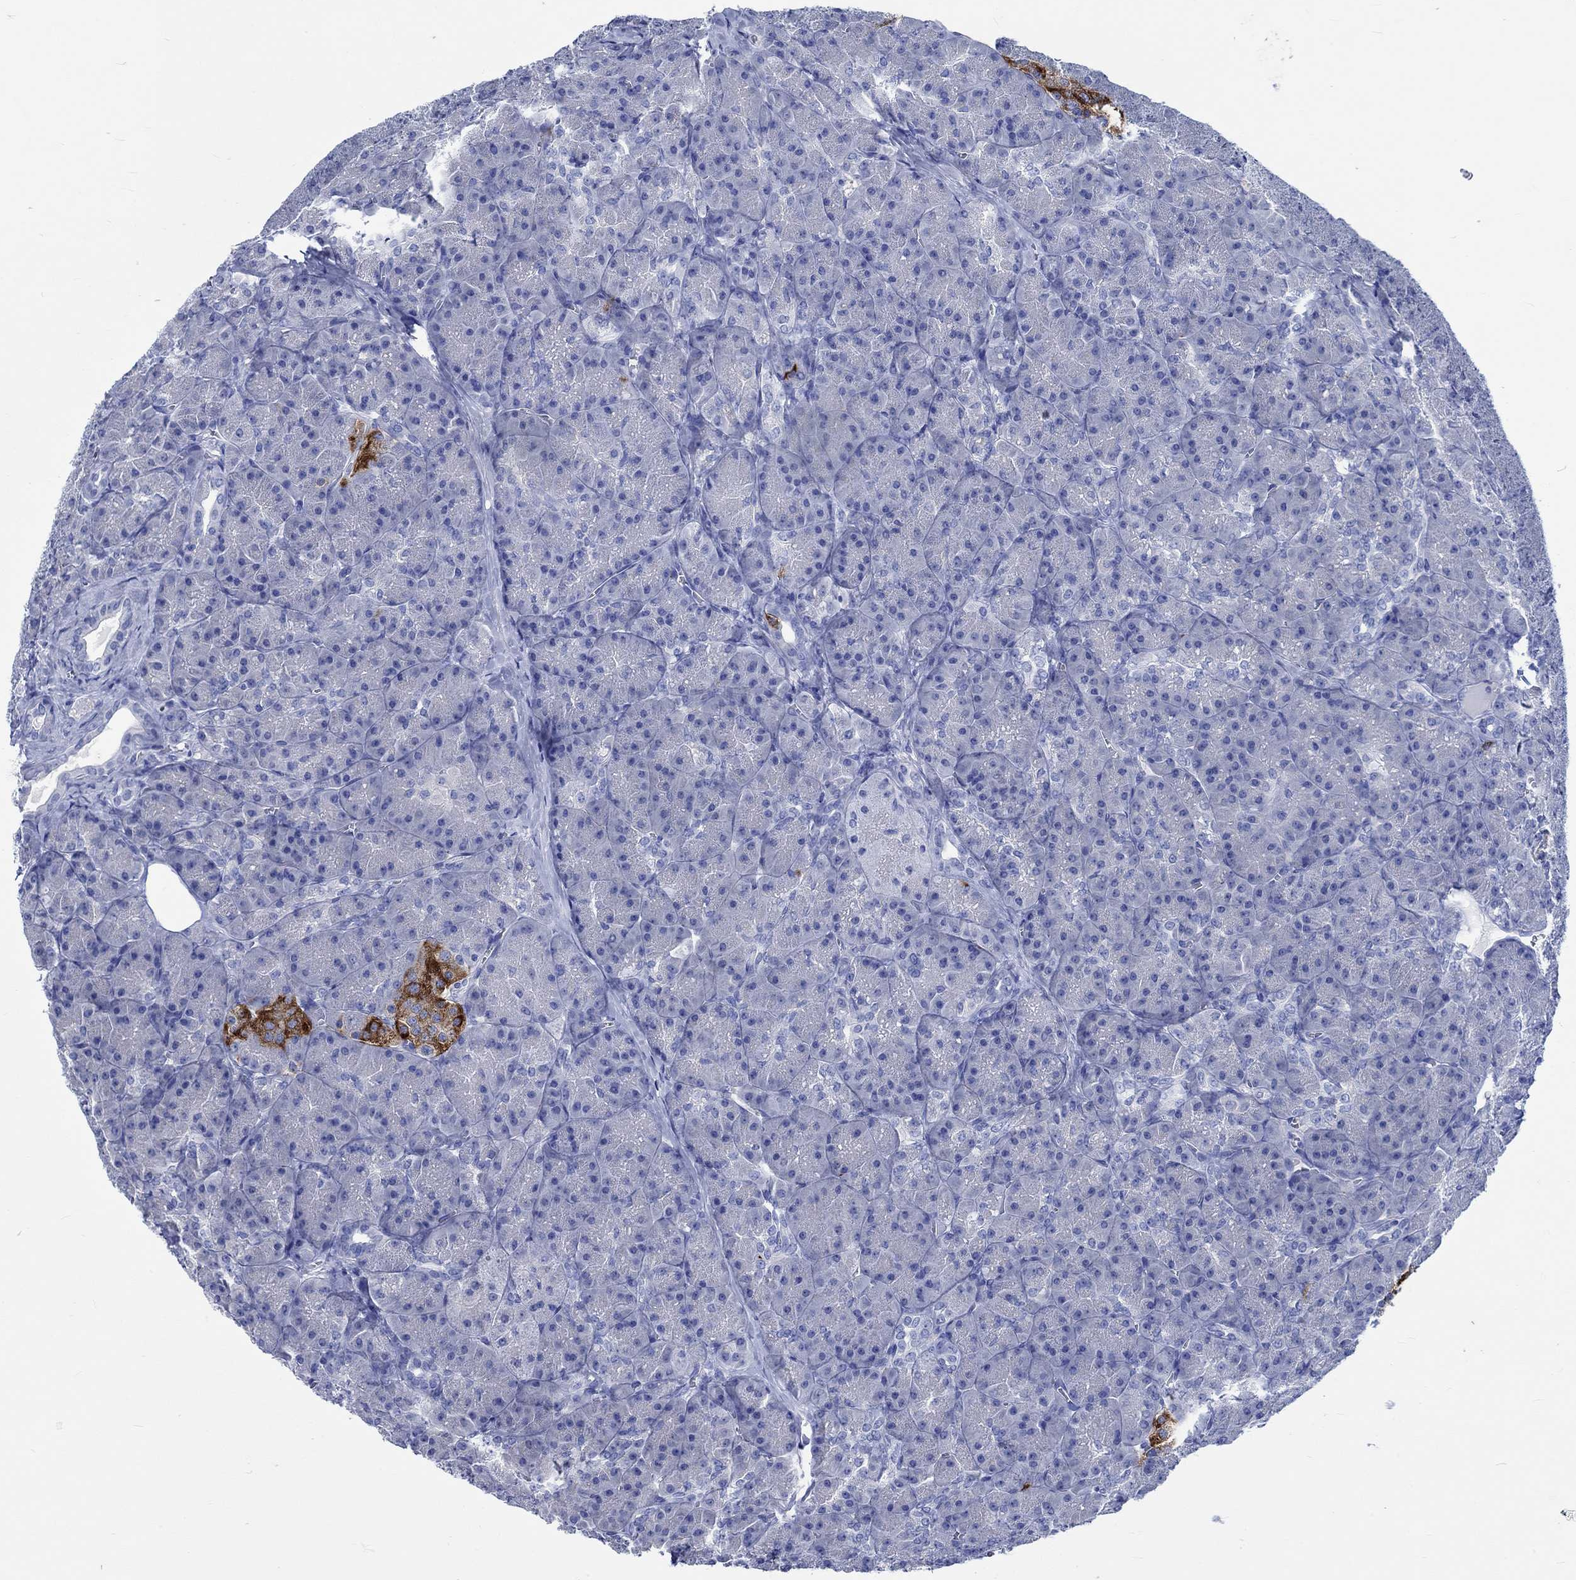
{"staining": {"intensity": "negative", "quantity": "none", "location": "none"}, "tissue": "pancreas", "cell_type": "Exocrine glandular cells", "image_type": "normal", "snomed": [{"axis": "morphology", "description": "Normal tissue, NOS"}, {"axis": "topography", "description": "Pancreas"}], "caption": "Exocrine glandular cells show no significant protein expression in normal pancreas. Nuclei are stained in blue.", "gene": "PTPRN2", "patient": {"sex": "male", "age": 57}}